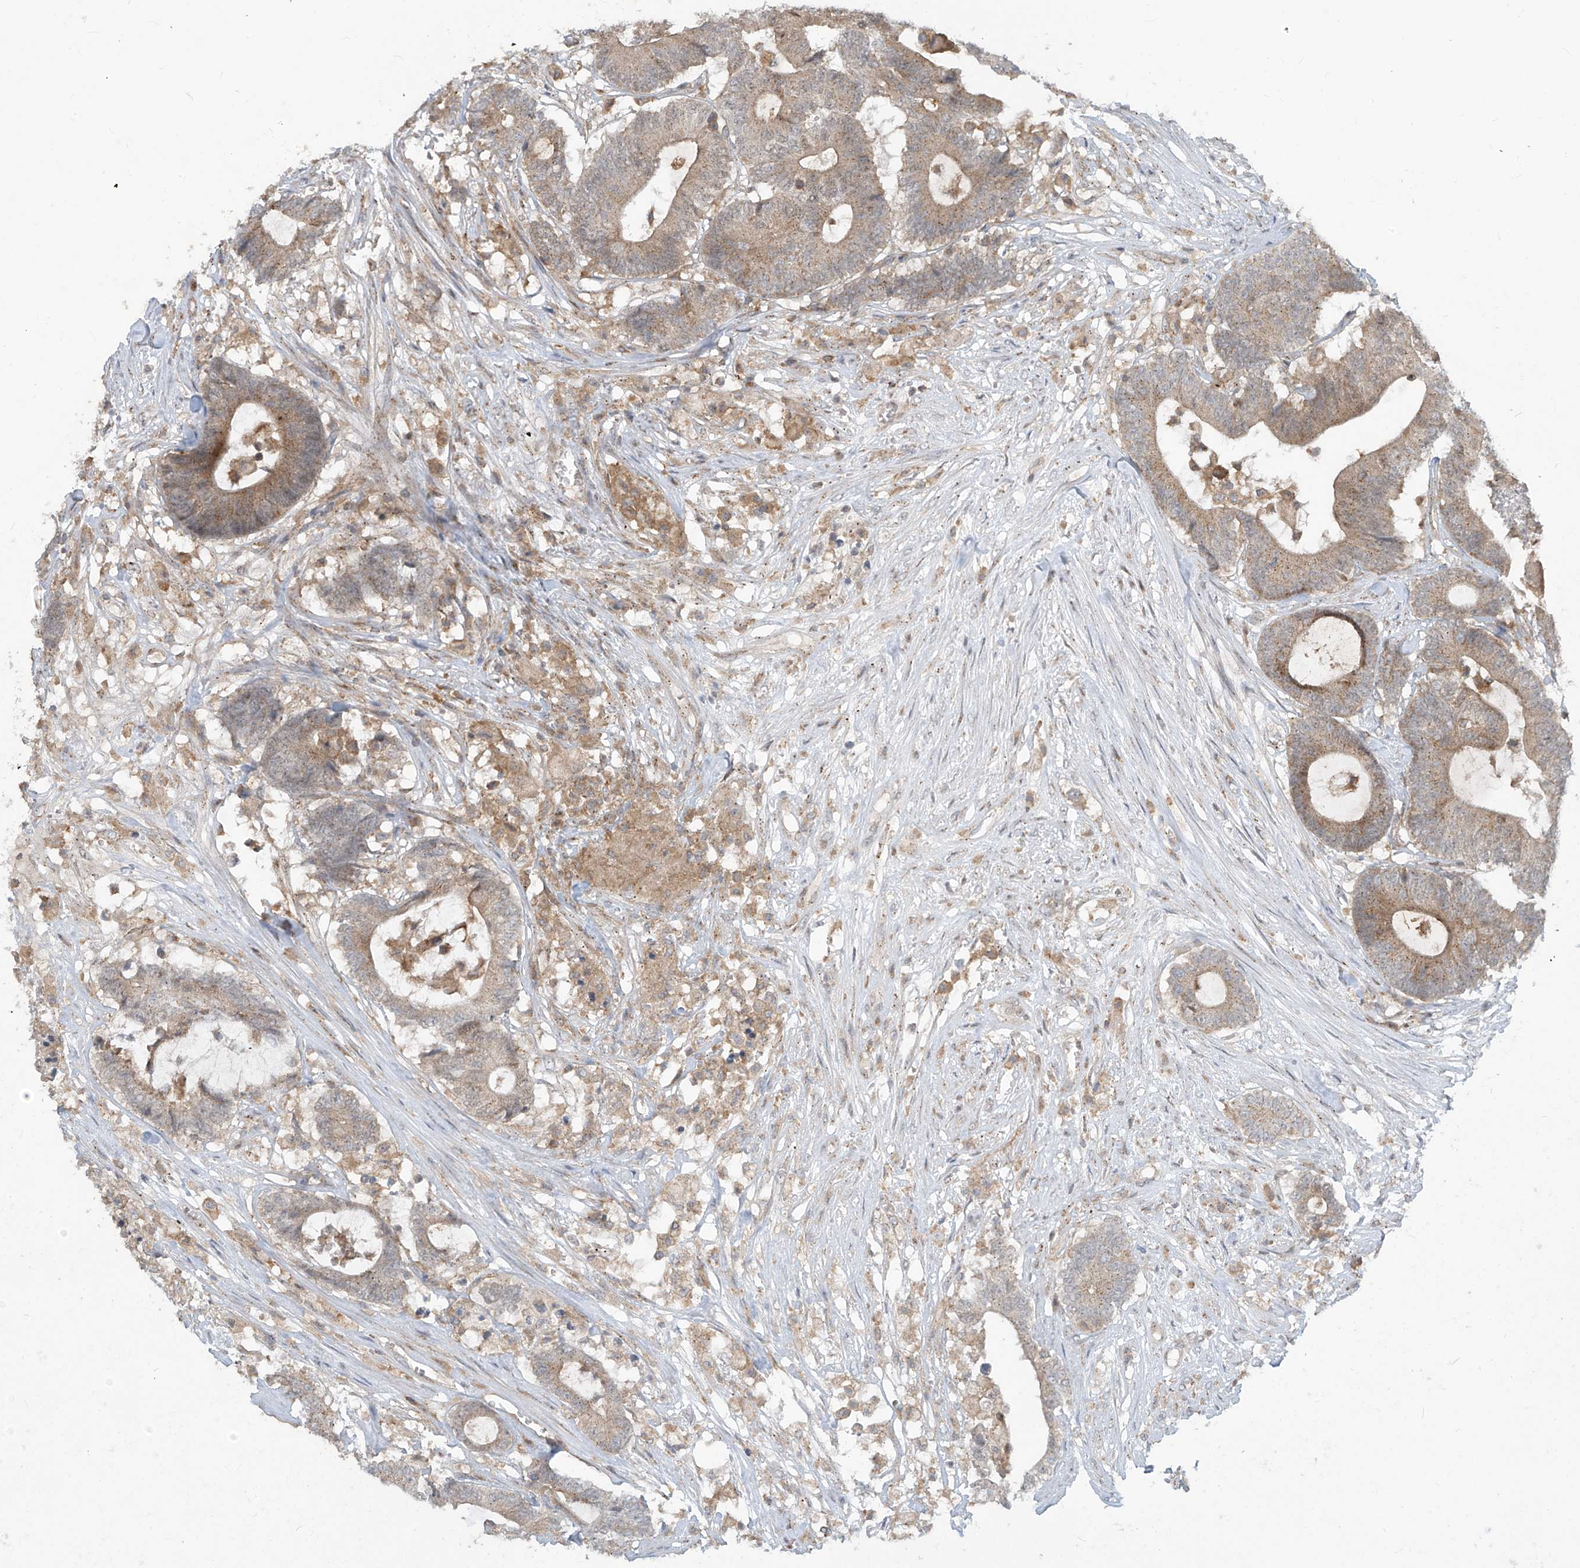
{"staining": {"intensity": "weak", "quantity": ">75%", "location": "cytoplasmic/membranous"}, "tissue": "colorectal cancer", "cell_type": "Tumor cells", "image_type": "cancer", "snomed": [{"axis": "morphology", "description": "Adenocarcinoma, NOS"}, {"axis": "topography", "description": "Colon"}], "caption": "Human colorectal cancer stained with a protein marker demonstrates weak staining in tumor cells.", "gene": "PARVG", "patient": {"sex": "female", "age": 84}}